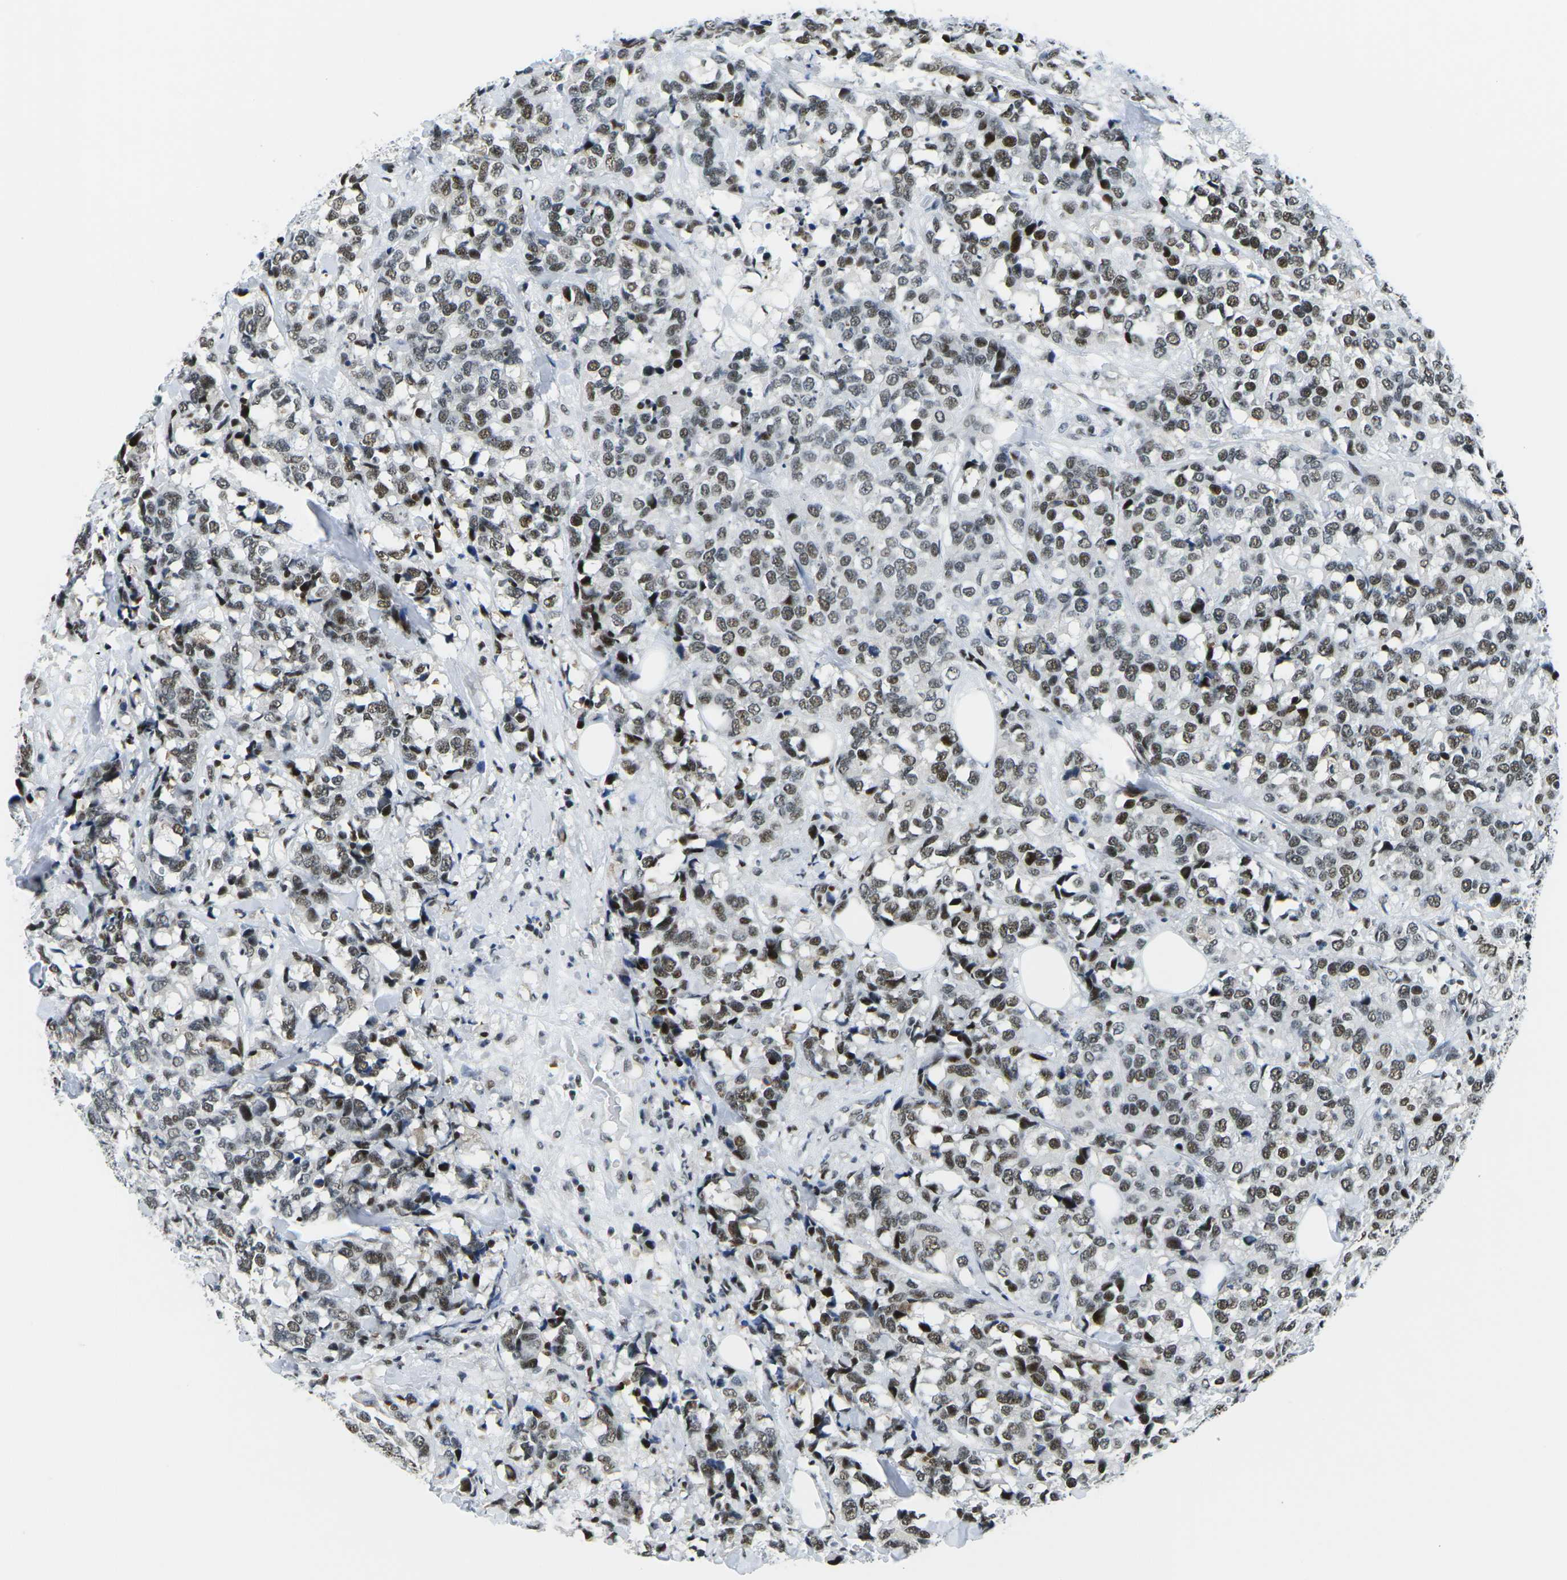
{"staining": {"intensity": "moderate", "quantity": ">75%", "location": "nuclear"}, "tissue": "breast cancer", "cell_type": "Tumor cells", "image_type": "cancer", "snomed": [{"axis": "morphology", "description": "Lobular carcinoma"}, {"axis": "topography", "description": "Breast"}], "caption": "Lobular carcinoma (breast) stained with a brown dye demonstrates moderate nuclear positive staining in about >75% of tumor cells.", "gene": "PRPF8", "patient": {"sex": "female", "age": 59}}